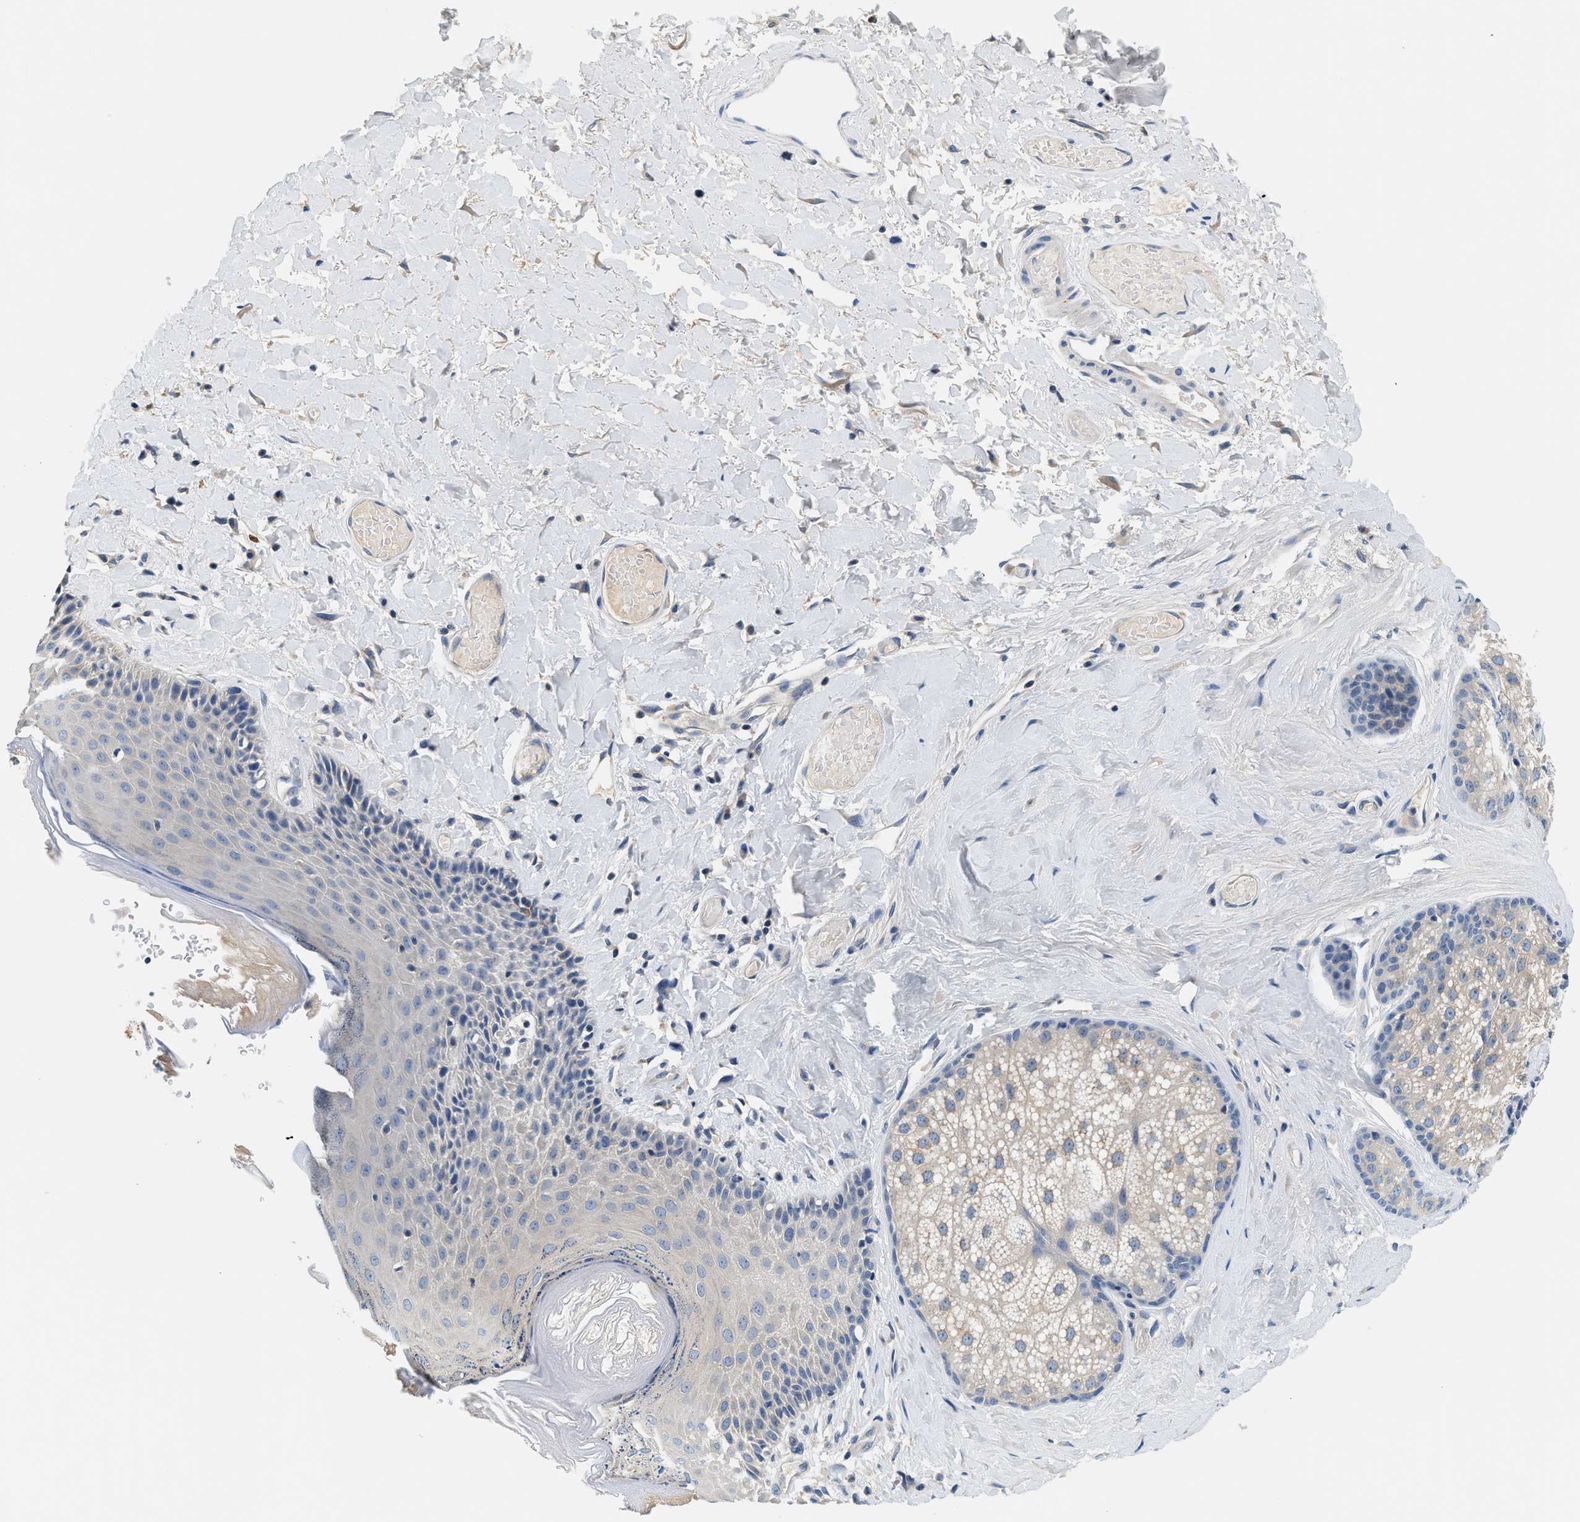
{"staining": {"intensity": "weak", "quantity": "<25%", "location": "cytoplasmic/membranous"}, "tissue": "skin", "cell_type": "Epidermal cells", "image_type": "normal", "snomed": [{"axis": "morphology", "description": "Normal tissue, NOS"}, {"axis": "topography", "description": "Anal"}], "caption": "A micrograph of skin stained for a protein shows no brown staining in epidermal cells.", "gene": "SLC35E1", "patient": {"sex": "male", "age": 69}}